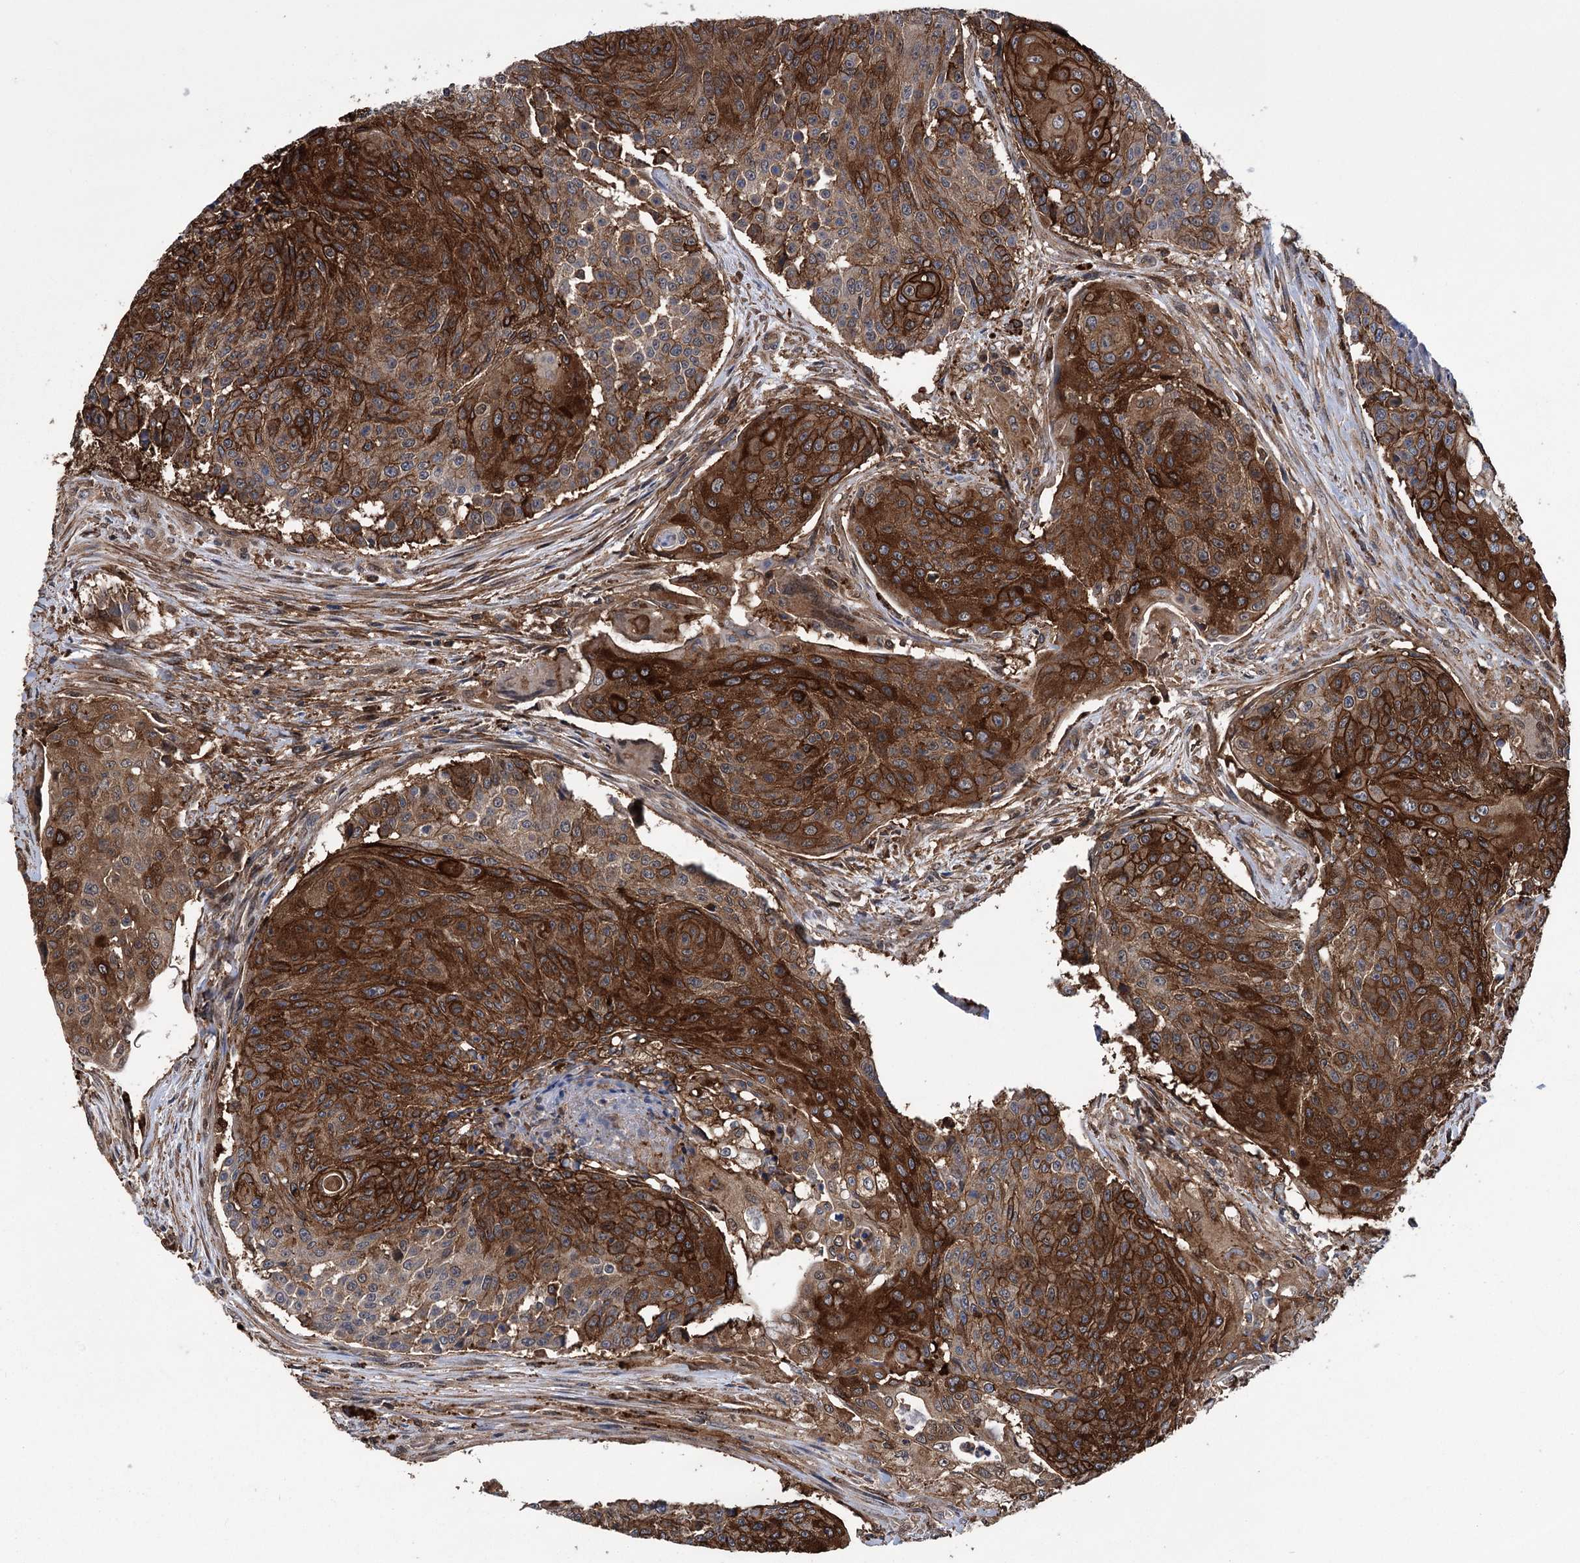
{"staining": {"intensity": "strong", "quantity": ">75%", "location": "cytoplasmic/membranous"}, "tissue": "urothelial cancer", "cell_type": "Tumor cells", "image_type": "cancer", "snomed": [{"axis": "morphology", "description": "Urothelial carcinoma, High grade"}, {"axis": "topography", "description": "Urinary bladder"}], "caption": "IHC (DAB (3,3'-diaminobenzidine)) staining of urothelial cancer reveals strong cytoplasmic/membranous protein positivity in about >75% of tumor cells.", "gene": "DPP3", "patient": {"sex": "female", "age": 63}}